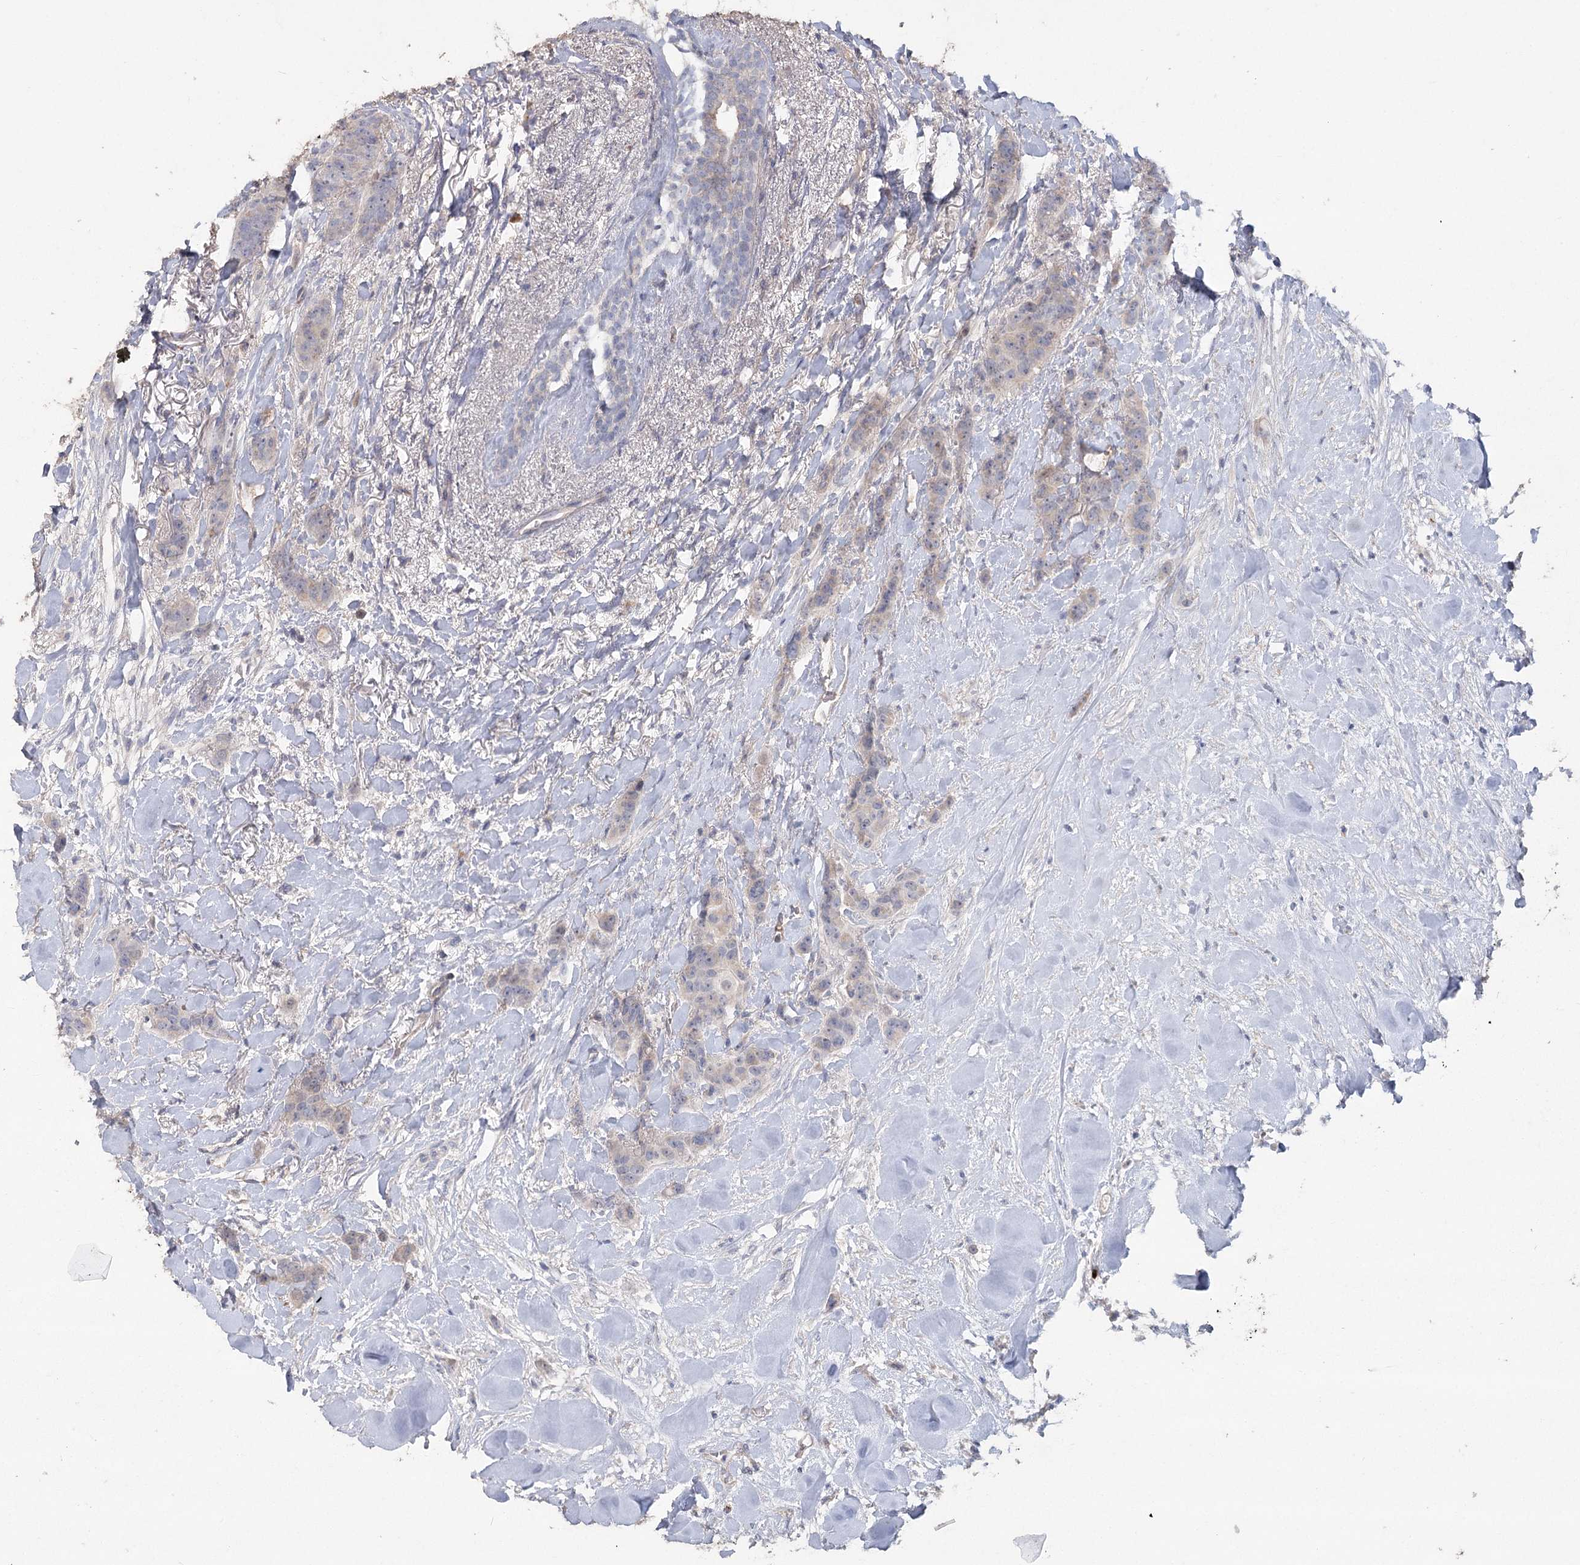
{"staining": {"intensity": "negative", "quantity": "none", "location": "none"}, "tissue": "breast cancer", "cell_type": "Tumor cells", "image_type": "cancer", "snomed": [{"axis": "morphology", "description": "Duct carcinoma"}, {"axis": "topography", "description": "Breast"}], "caption": "Breast invasive ductal carcinoma was stained to show a protein in brown. There is no significant positivity in tumor cells.", "gene": "MAP3K13", "patient": {"sex": "female", "age": 40}}